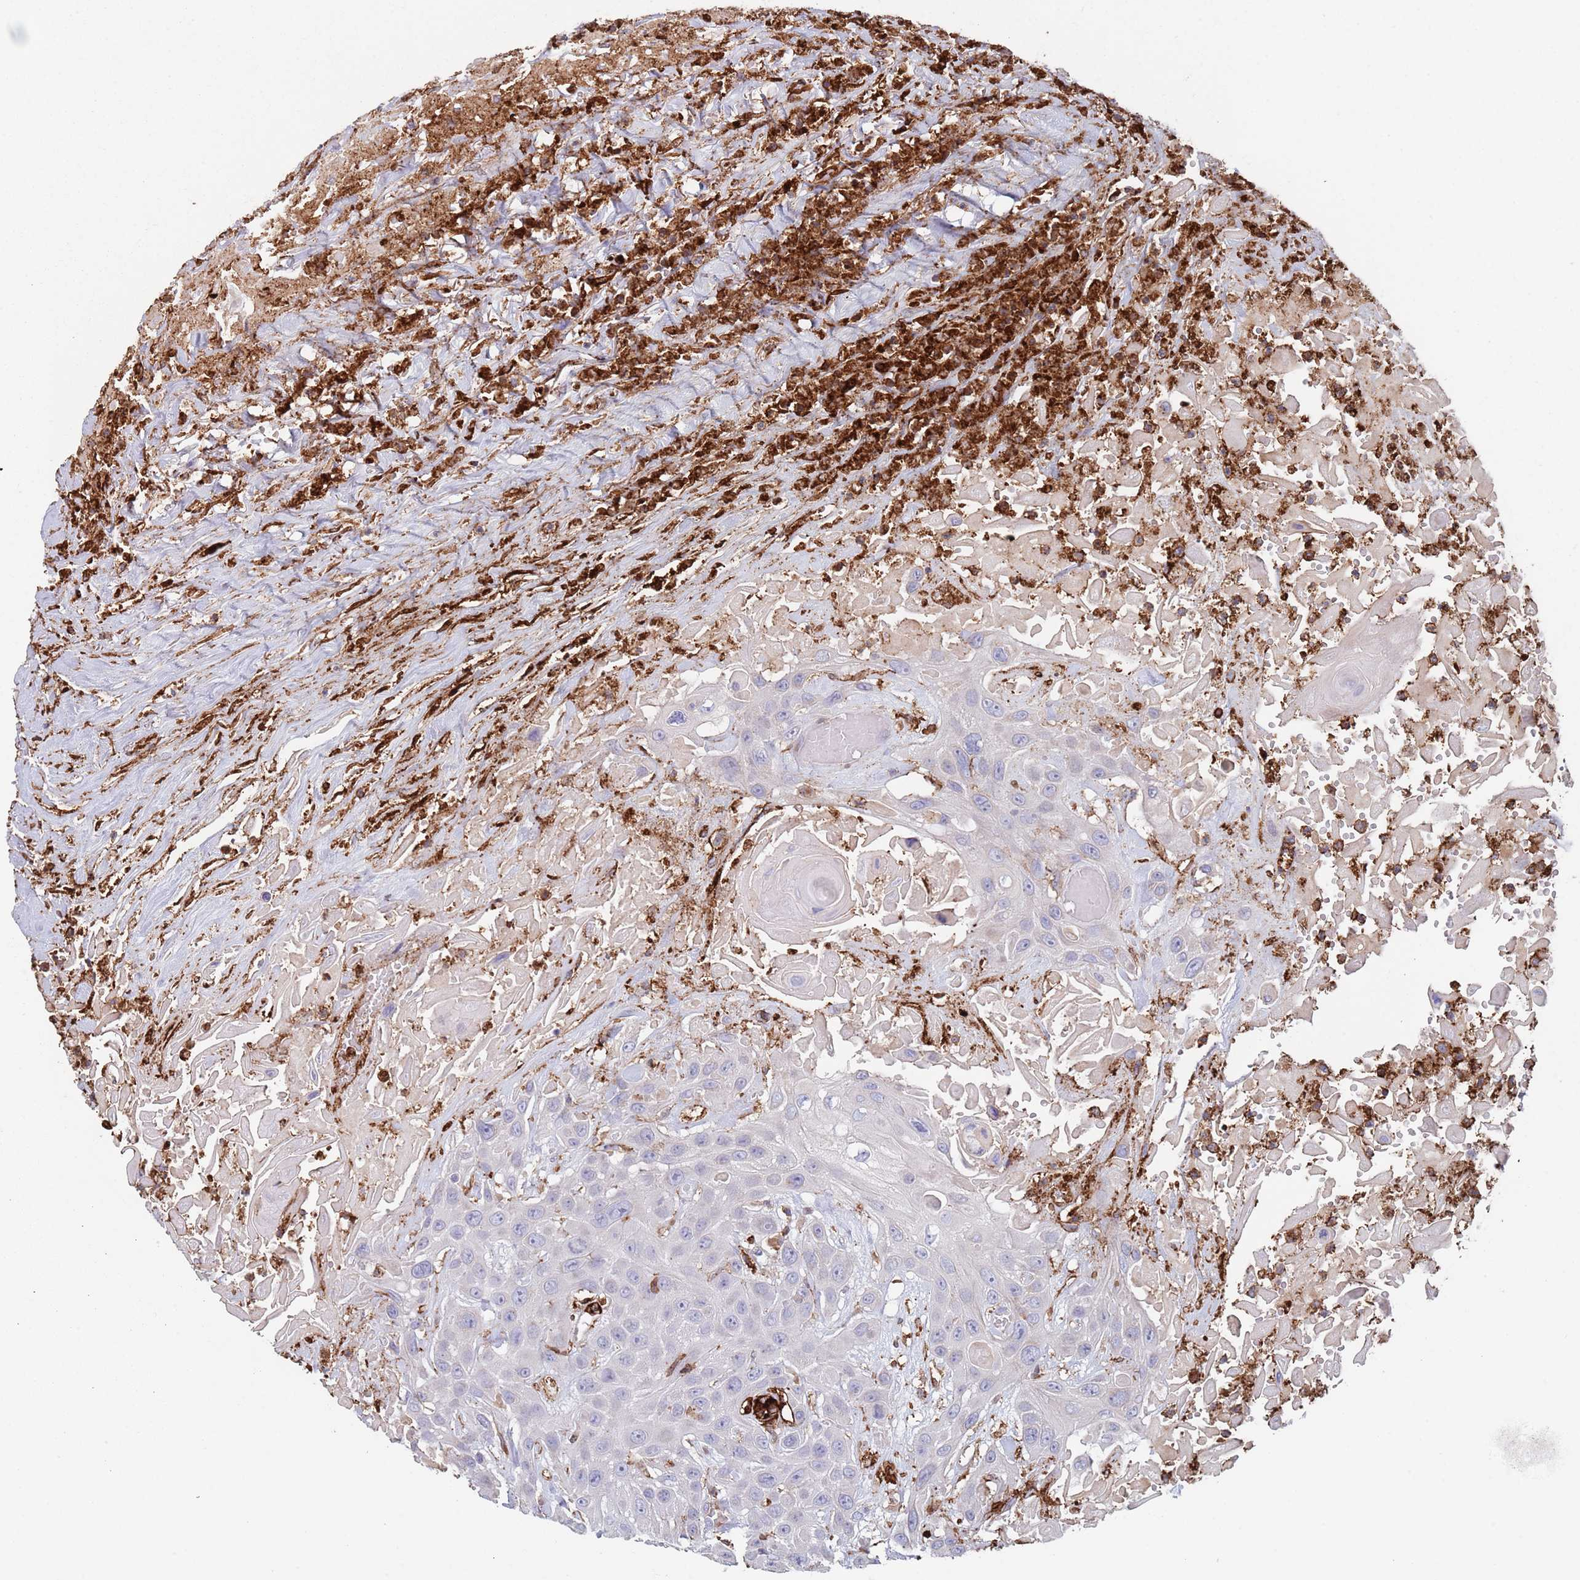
{"staining": {"intensity": "negative", "quantity": "none", "location": "none"}, "tissue": "head and neck cancer", "cell_type": "Tumor cells", "image_type": "cancer", "snomed": [{"axis": "morphology", "description": "Squamous cell carcinoma, NOS"}, {"axis": "topography", "description": "Head-Neck"}], "caption": "Protein analysis of head and neck cancer (squamous cell carcinoma) demonstrates no significant expression in tumor cells.", "gene": "RNF144A", "patient": {"sex": "male", "age": 81}}